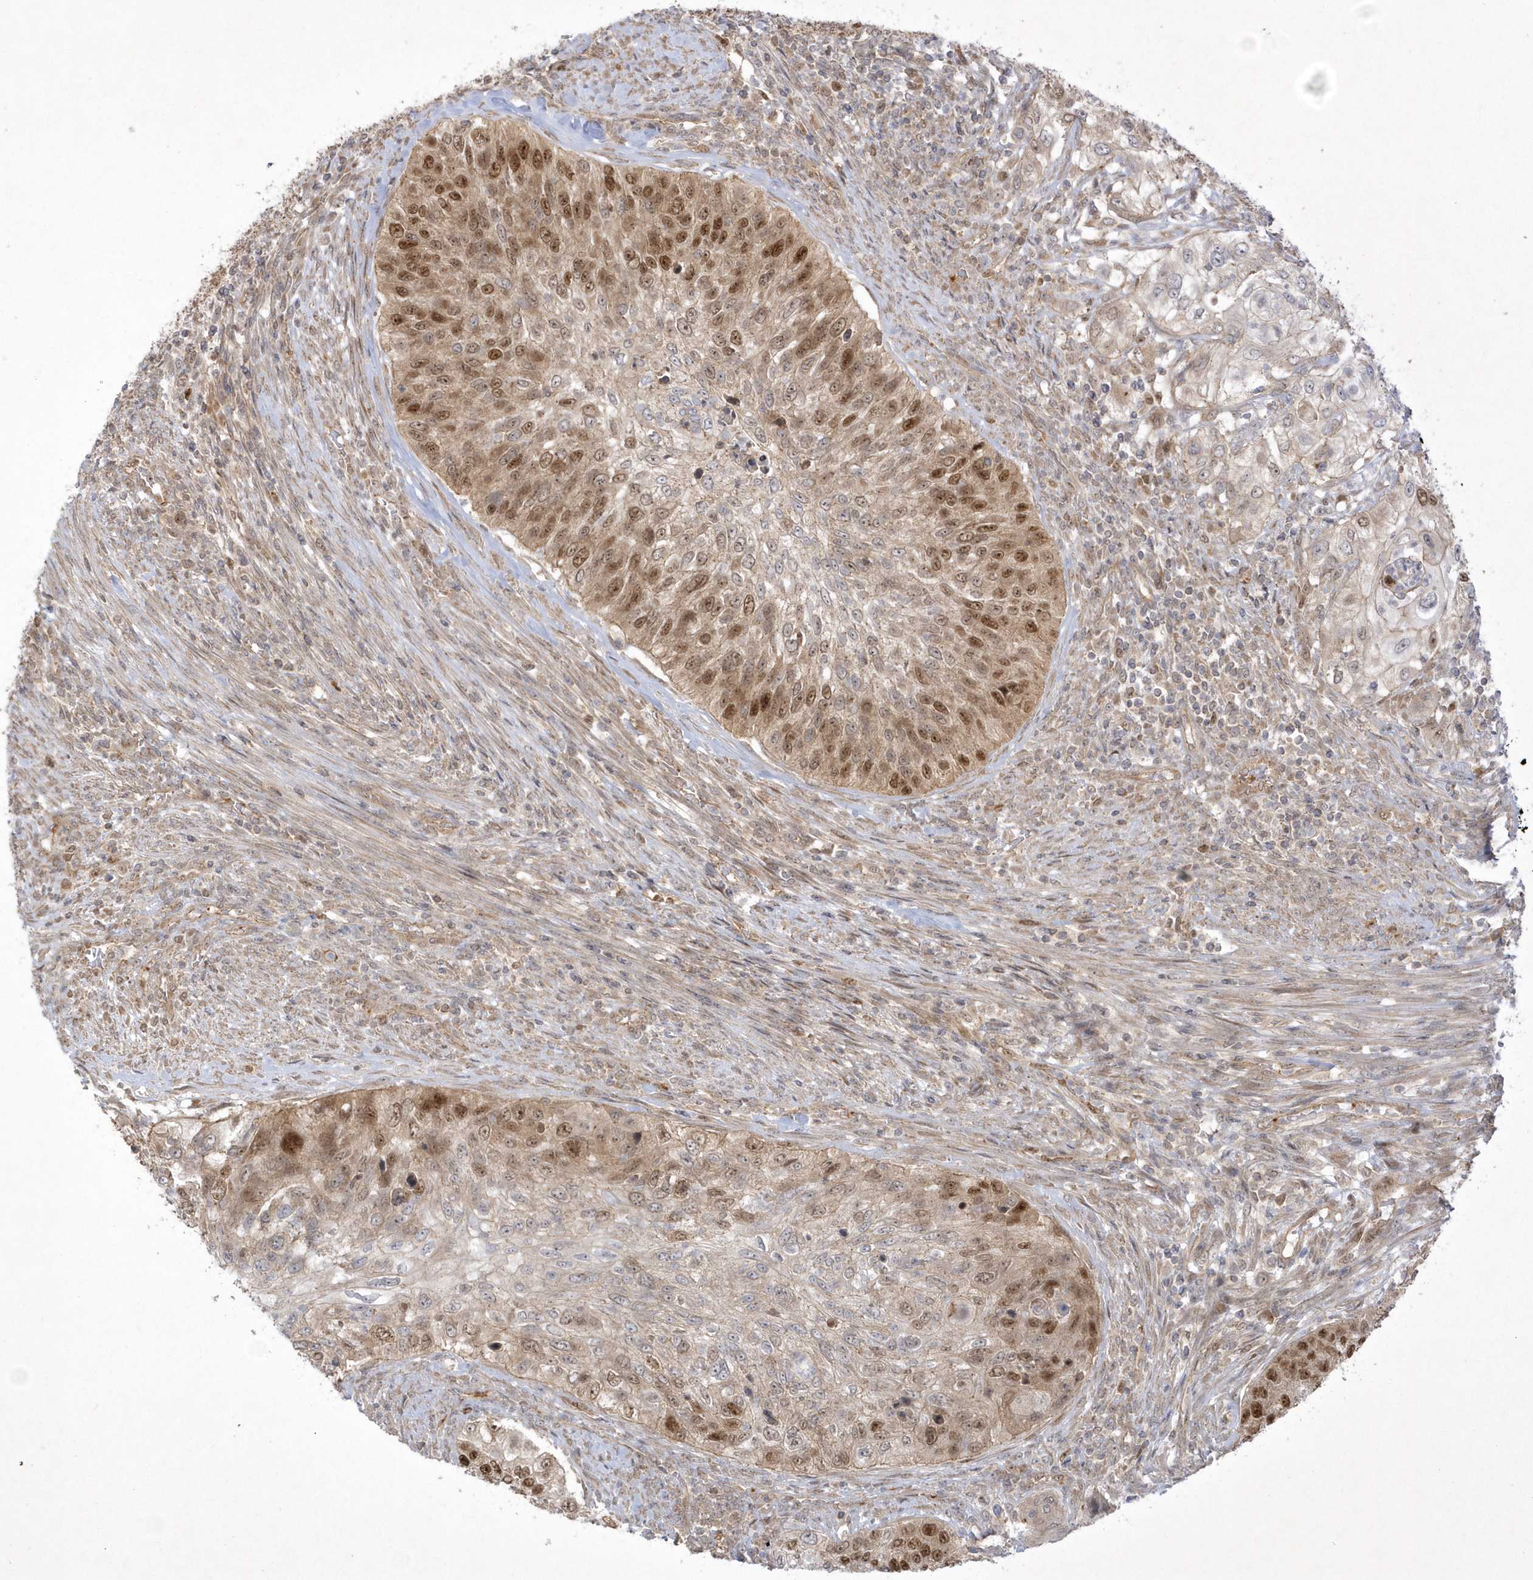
{"staining": {"intensity": "moderate", "quantity": "25%-75%", "location": "nuclear"}, "tissue": "urothelial cancer", "cell_type": "Tumor cells", "image_type": "cancer", "snomed": [{"axis": "morphology", "description": "Urothelial carcinoma, High grade"}, {"axis": "topography", "description": "Urinary bladder"}], "caption": "Urothelial cancer stained for a protein exhibits moderate nuclear positivity in tumor cells.", "gene": "NAF1", "patient": {"sex": "female", "age": 60}}